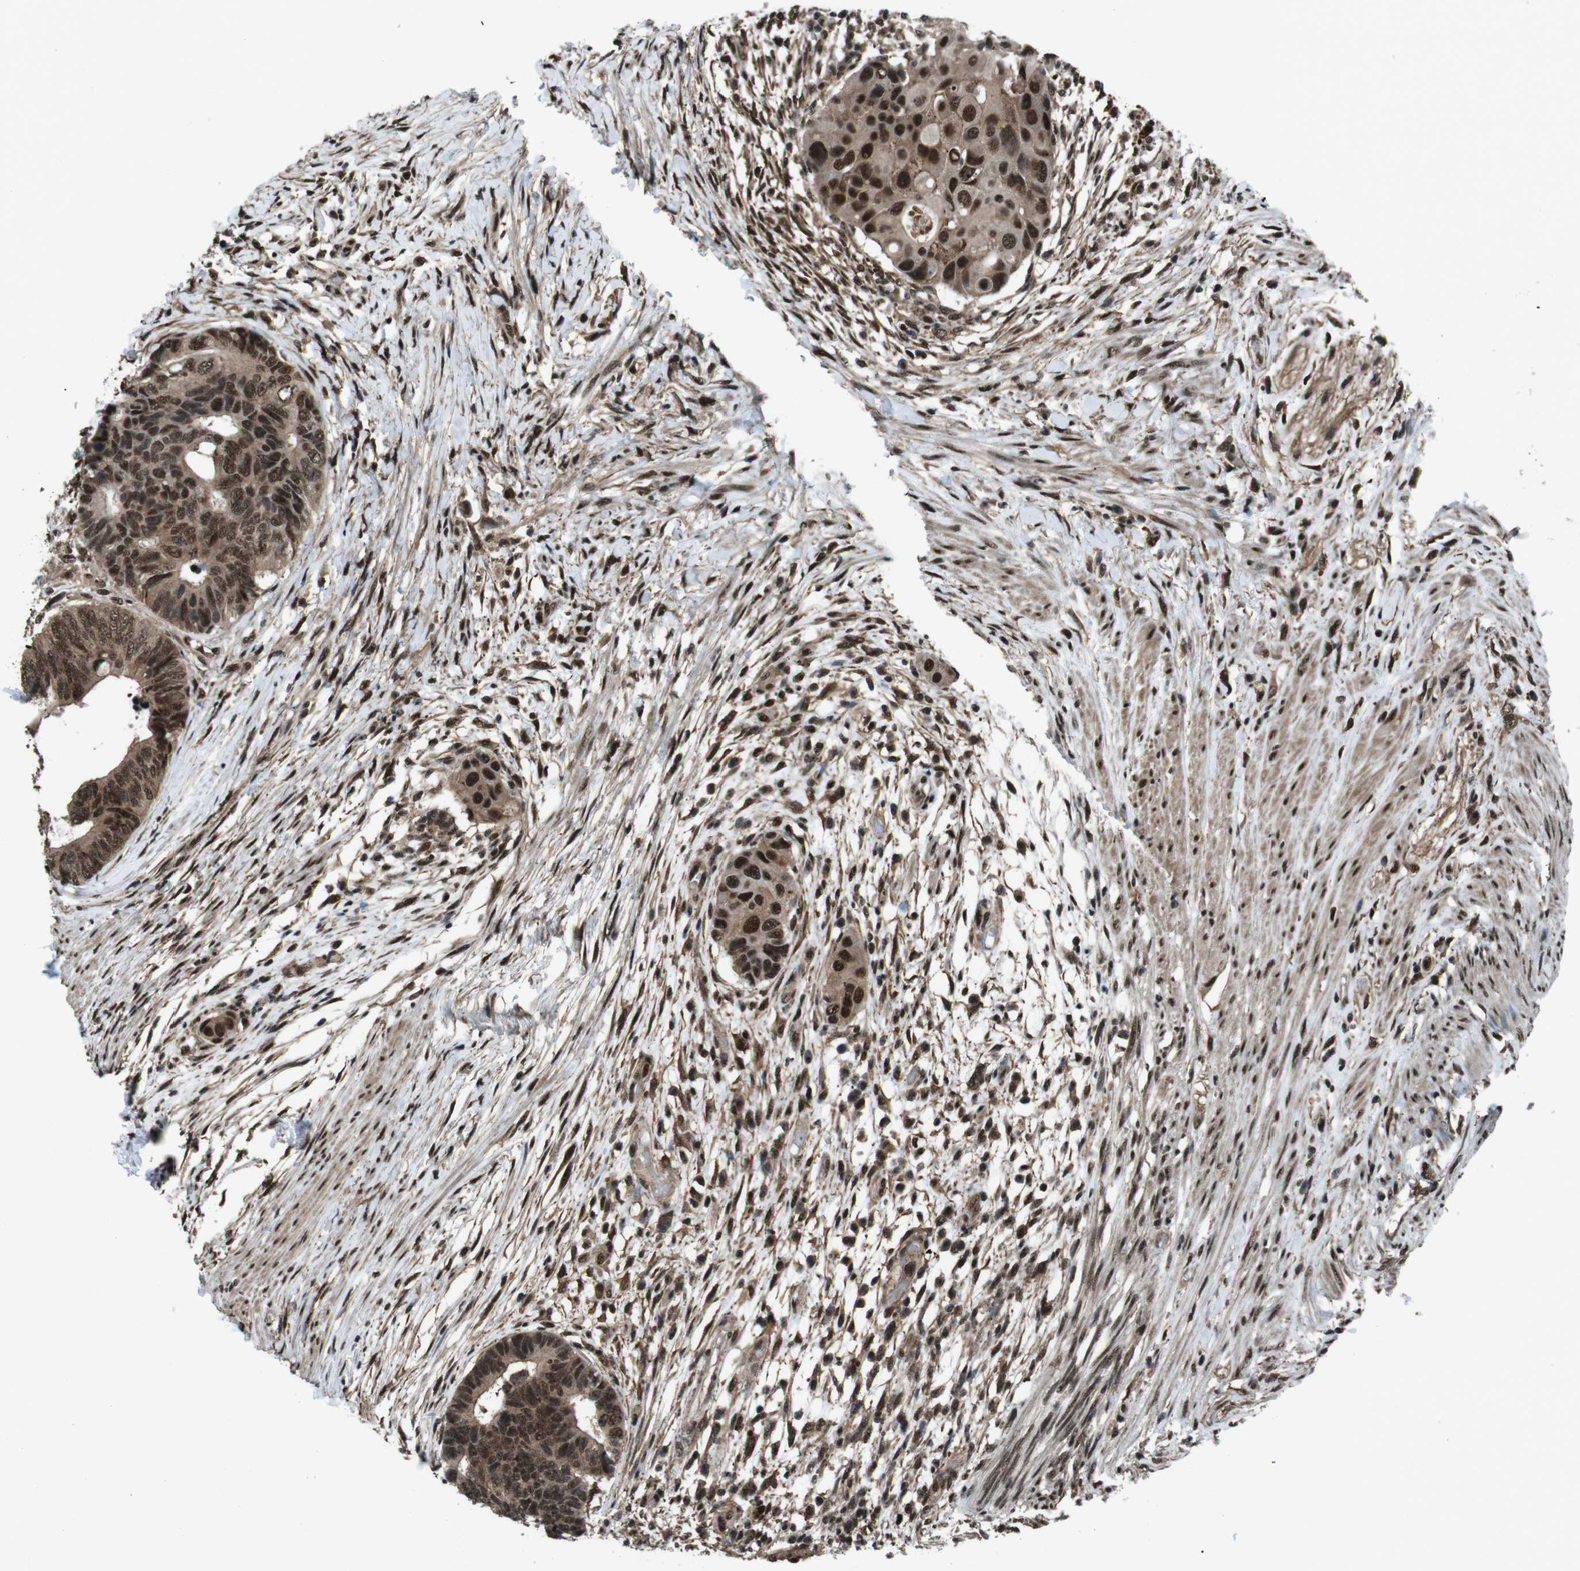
{"staining": {"intensity": "strong", "quantity": ">75%", "location": "cytoplasmic/membranous,nuclear"}, "tissue": "colorectal cancer", "cell_type": "Tumor cells", "image_type": "cancer", "snomed": [{"axis": "morphology", "description": "Adenocarcinoma, NOS"}, {"axis": "topography", "description": "Rectum"}], "caption": "Protein staining exhibits strong cytoplasmic/membranous and nuclear expression in approximately >75% of tumor cells in adenocarcinoma (colorectal).", "gene": "NR4A2", "patient": {"sex": "male", "age": 51}}